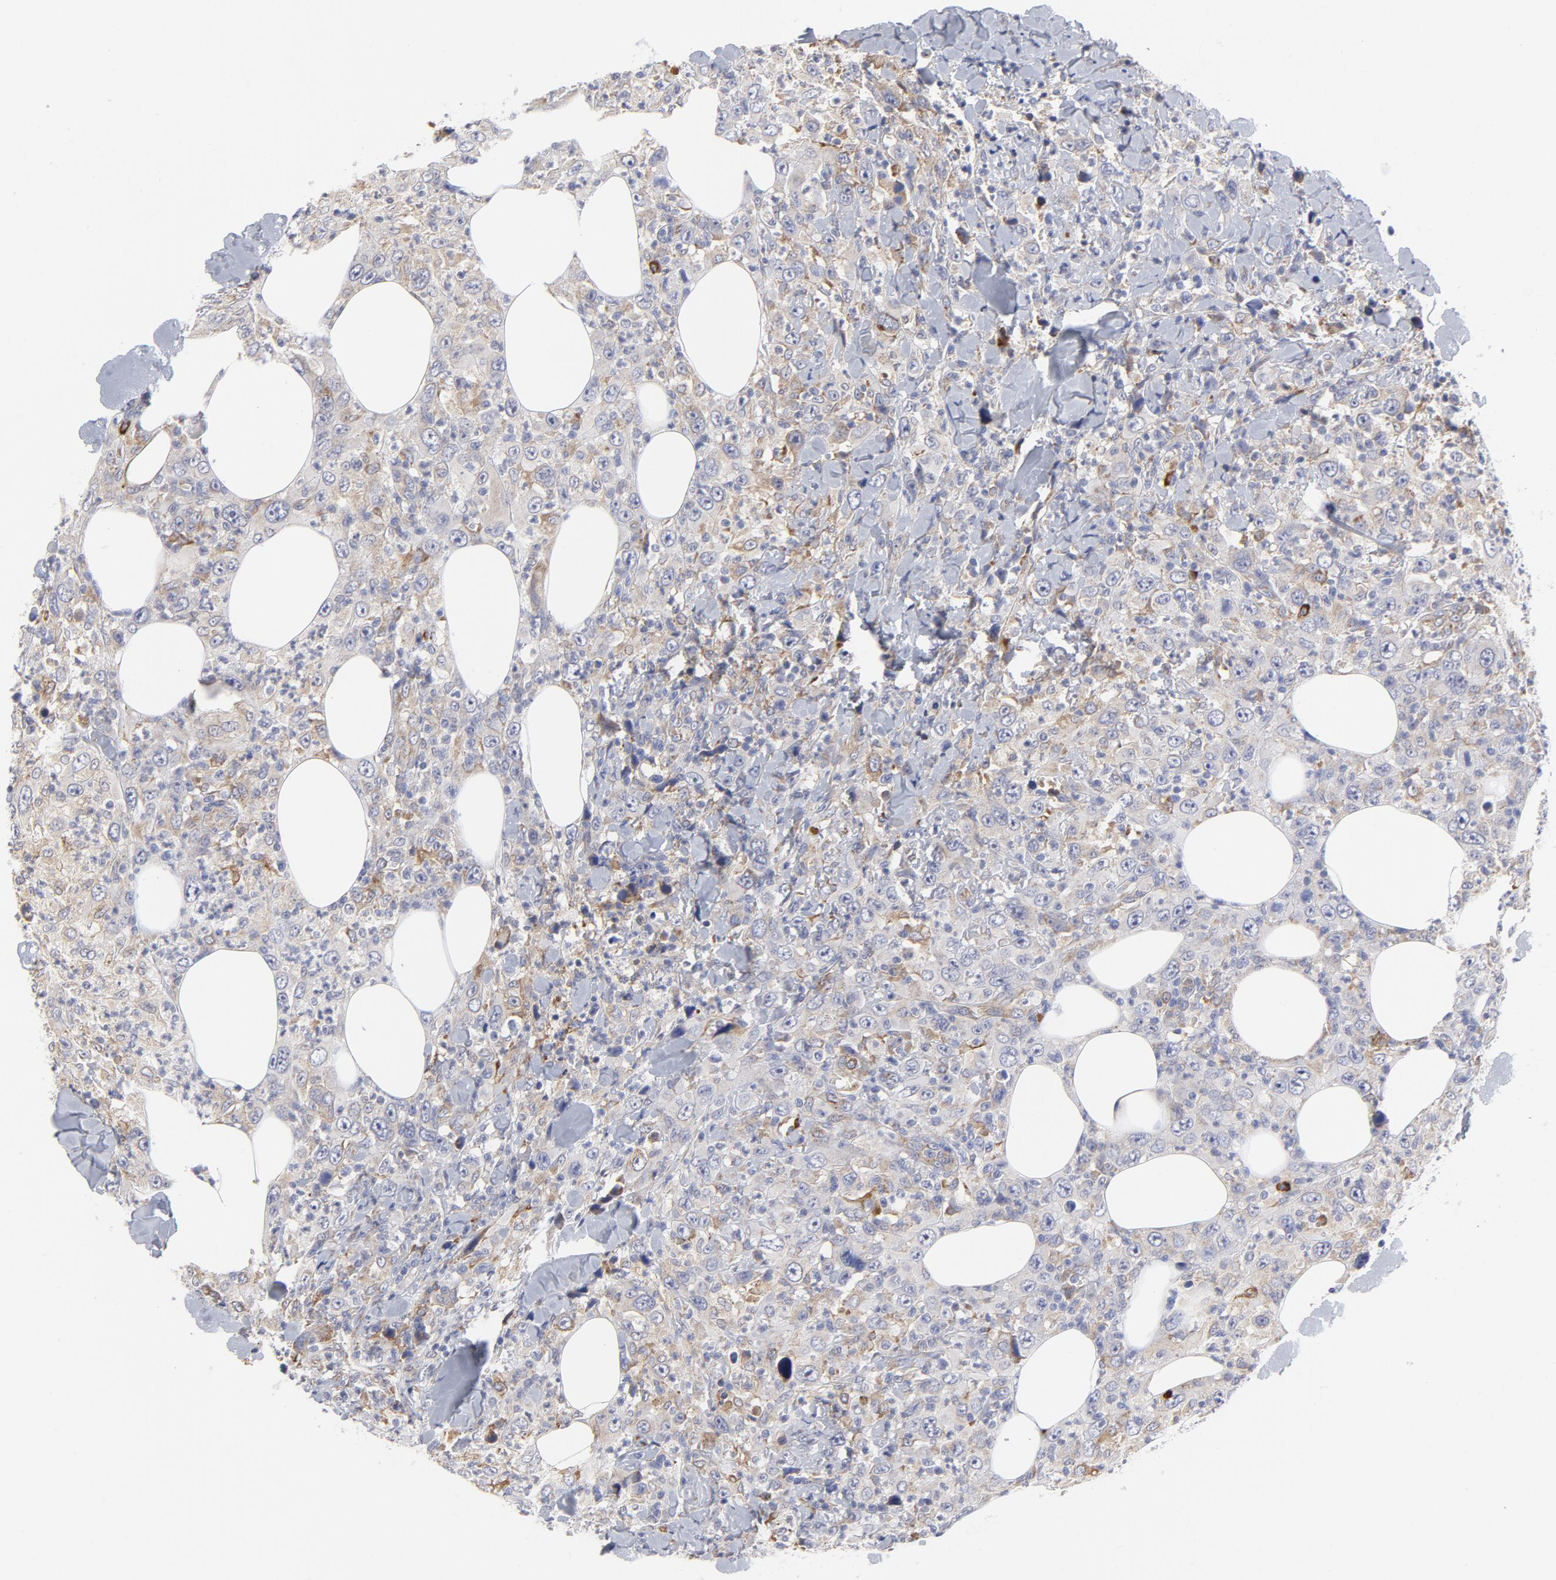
{"staining": {"intensity": "negative", "quantity": "none", "location": "none"}, "tissue": "thyroid cancer", "cell_type": "Tumor cells", "image_type": "cancer", "snomed": [{"axis": "morphology", "description": "Carcinoma, NOS"}, {"axis": "topography", "description": "Thyroid gland"}], "caption": "The immunohistochemistry image has no significant staining in tumor cells of thyroid cancer tissue. Nuclei are stained in blue.", "gene": "RAPGEF3", "patient": {"sex": "female", "age": 77}}